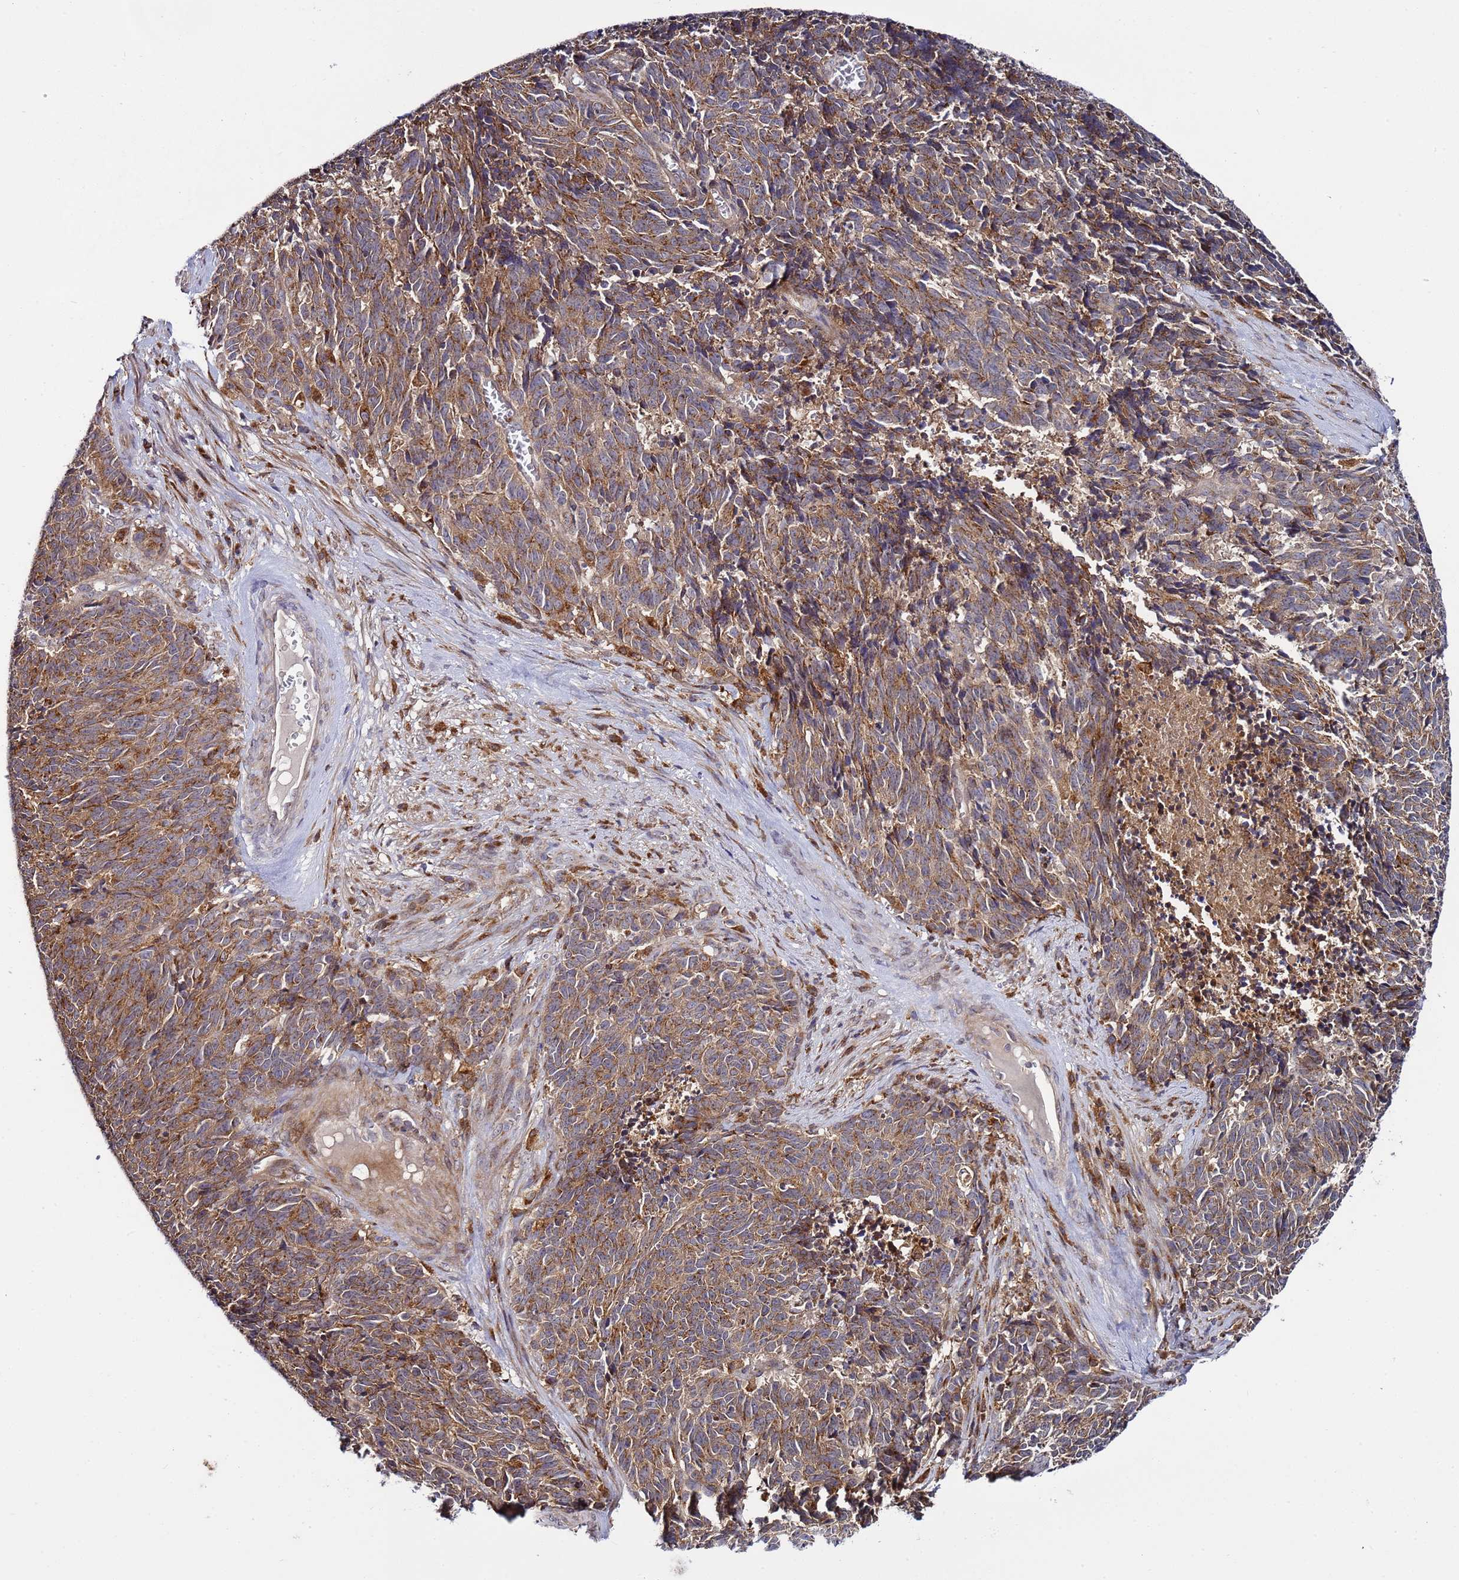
{"staining": {"intensity": "moderate", "quantity": ">75%", "location": "cytoplasmic/membranous"}, "tissue": "cervical cancer", "cell_type": "Tumor cells", "image_type": "cancer", "snomed": [{"axis": "morphology", "description": "Squamous cell carcinoma, NOS"}, {"axis": "topography", "description": "Cervix"}], "caption": "Immunohistochemical staining of squamous cell carcinoma (cervical) exhibits moderate cytoplasmic/membranous protein staining in approximately >75% of tumor cells. Immunohistochemistry (ihc) stains the protein of interest in brown and the nuclei are stained blue.", "gene": "TMEM176B", "patient": {"sex": "female", "age": 29}}